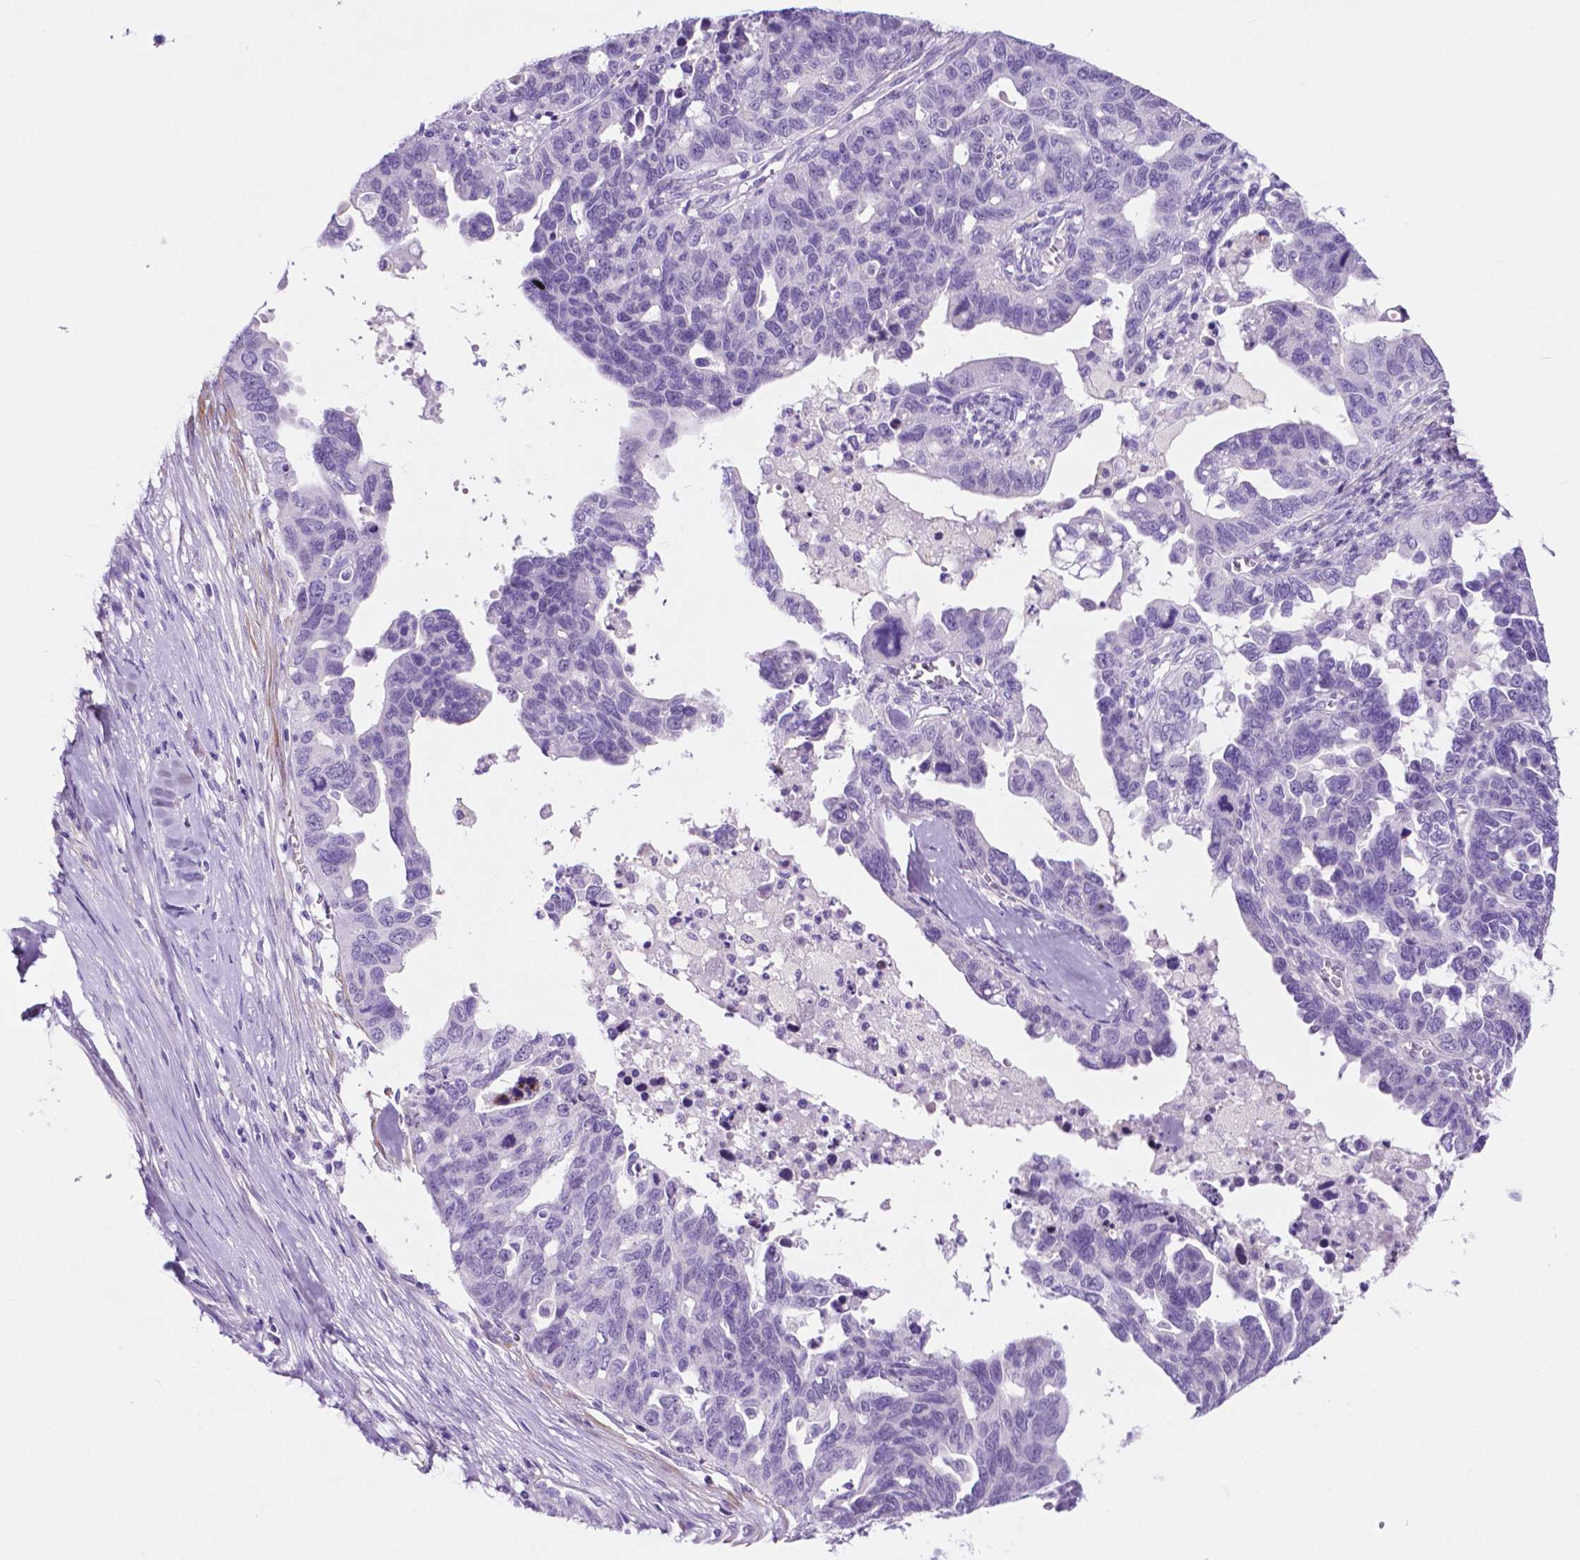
{"staining": {"intensity": "negative", "quantity": "none", "location": "none"}, "tissue": "ovarian cancer", "cell_type": "Tumor cells", "image_type": "cancer", "snomed": [{"axis": "morphology", "description": "Cystadenocarcinoma, serous, NOS"}, {"axis": "topography", "description": "Ovary"}], "caption": "A high-resolution photomicrograph shows immunohistochemistry (IHC) staining of ovarian cancer, which demonstrates no significant expression in tumor cells. (Stains: DAB immunohistochemistry with hematoxylin counter stain, Microscopy: brightfield microscopy at high magnification).", "gene": "ASPG", "patient": {"sex": "female", "age": 69}}